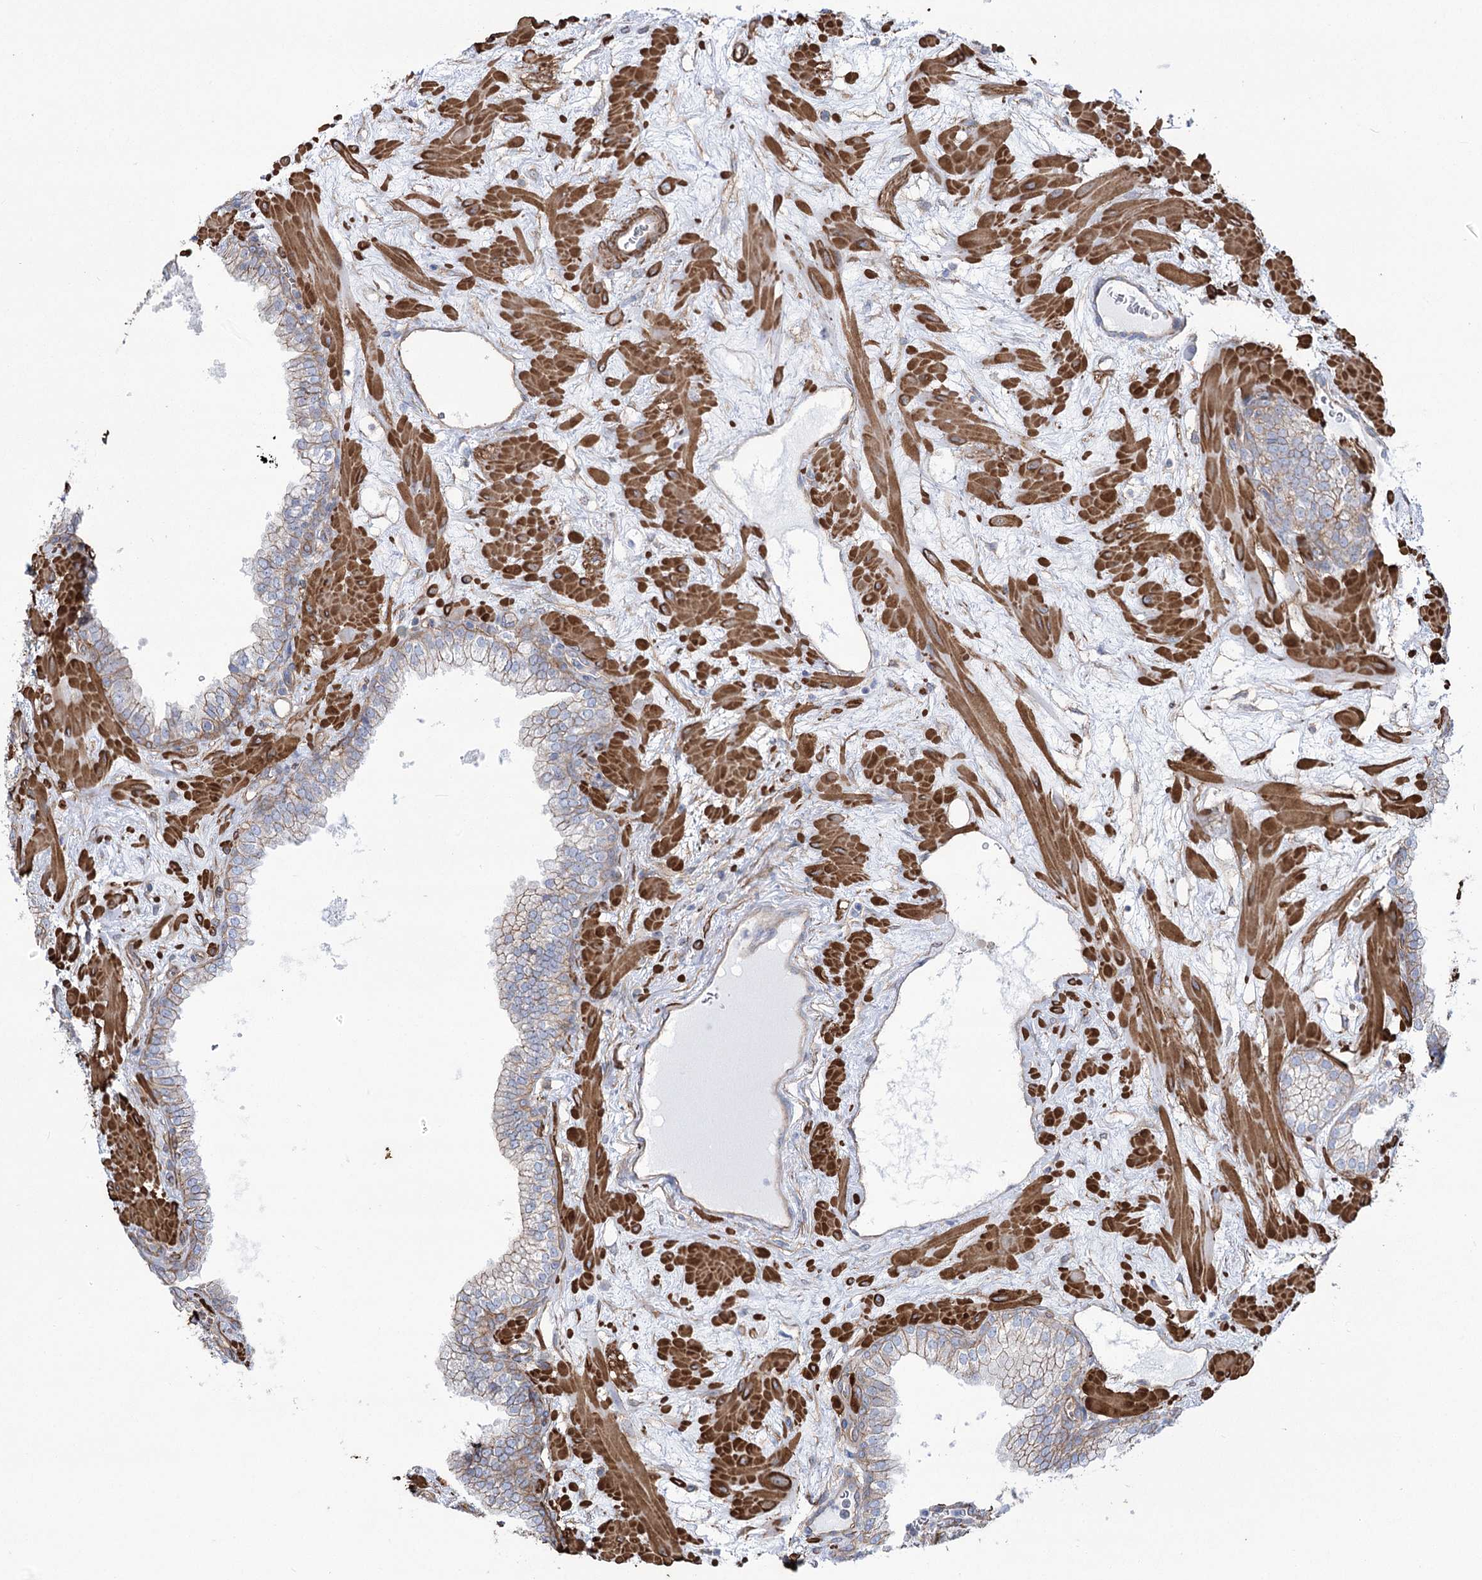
{"staining": {"intensity": "weak", "quantity": "25%-75%", "location": "cytoplasmic/membranous"}, "tissue": "prostate", "cell_type": "Glandular cells", "image_type": "normal", "snomed": [{"axis": "morphology", "description": "Normal tissue, NOS"}, {"axis": "morphology", "description": "Urothelial carcinoma, Low grade"}, {"axis": "topography", "description": "Urinary bladder"}, {"axis": "topography", "description": "Prostate"}], "caption": "The histopathology image exhibits immunohistochemical staining of unremarkable prostate. There is weak cytoplasmic/membranous staining is seen in approximately 25%-75% of glandular cells. Using DAB (brown) and hematoxylin (blue) stains, captured at high magnification using brightfield microscopy.", "gene": "PLEKHA5", "patient": {"sex": "male", "age": 60}}